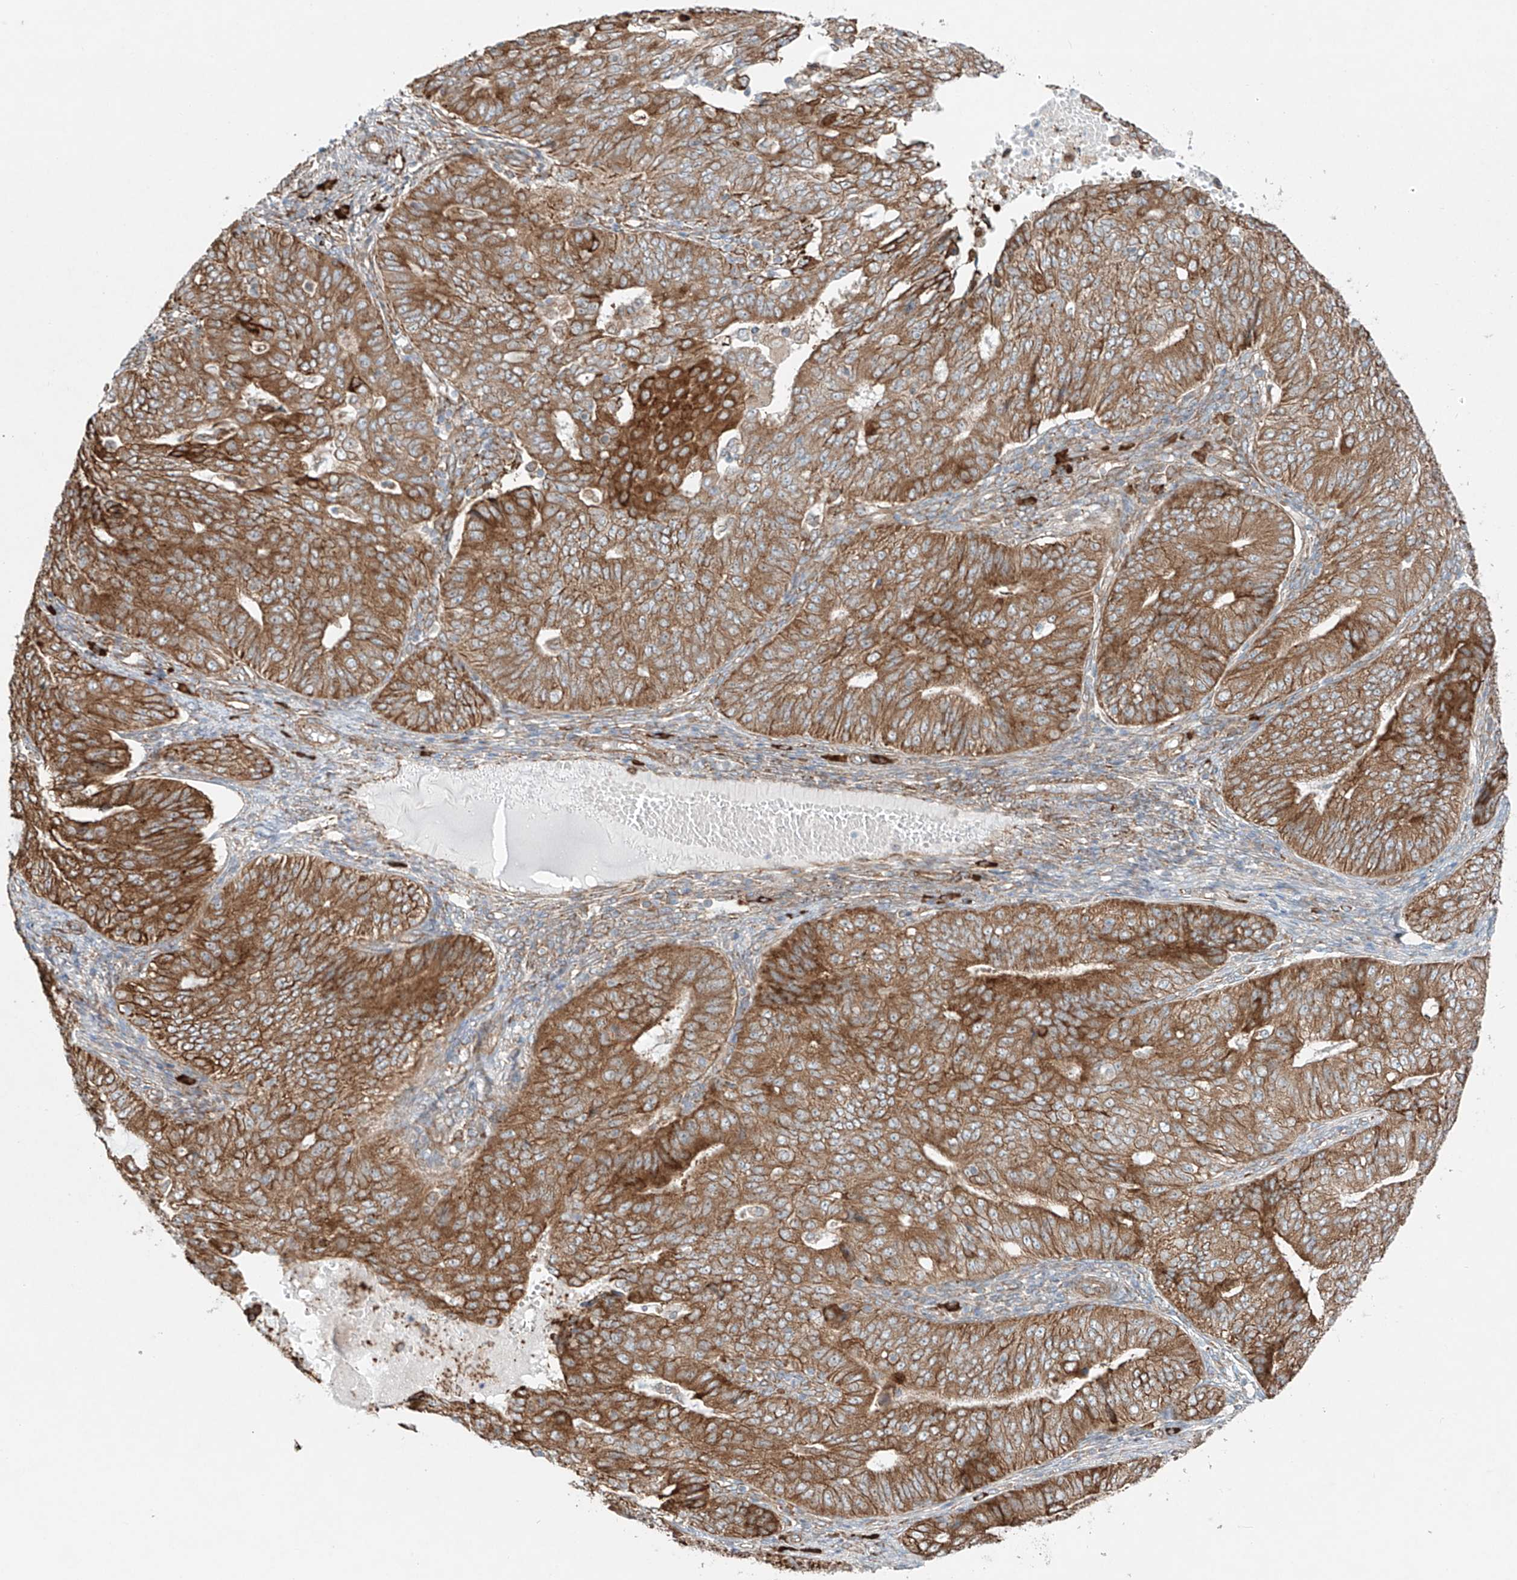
{"staining": {"intensity": "moderate", "quantity": ">75%", "location": "cytoplasmic/membranous"}, "tissue": "endometrial cancer", "cell_type": "Tumor cells", "image_type": "cancer", "snomed": [{"axis": "morphology", "description": "Adenocarcinoma, NOS"}, {"axis": "topography", "description": "Endometrium"}], "caption": "Adenocarcinoma (endometrial) was stained to show a protein in brown. There is medium levels of moderate cytoplasmic/membranous expression in about >75% of tumor cells.", "gene": "EIPR1", "patient": {"sex": "female", "age": 32}}